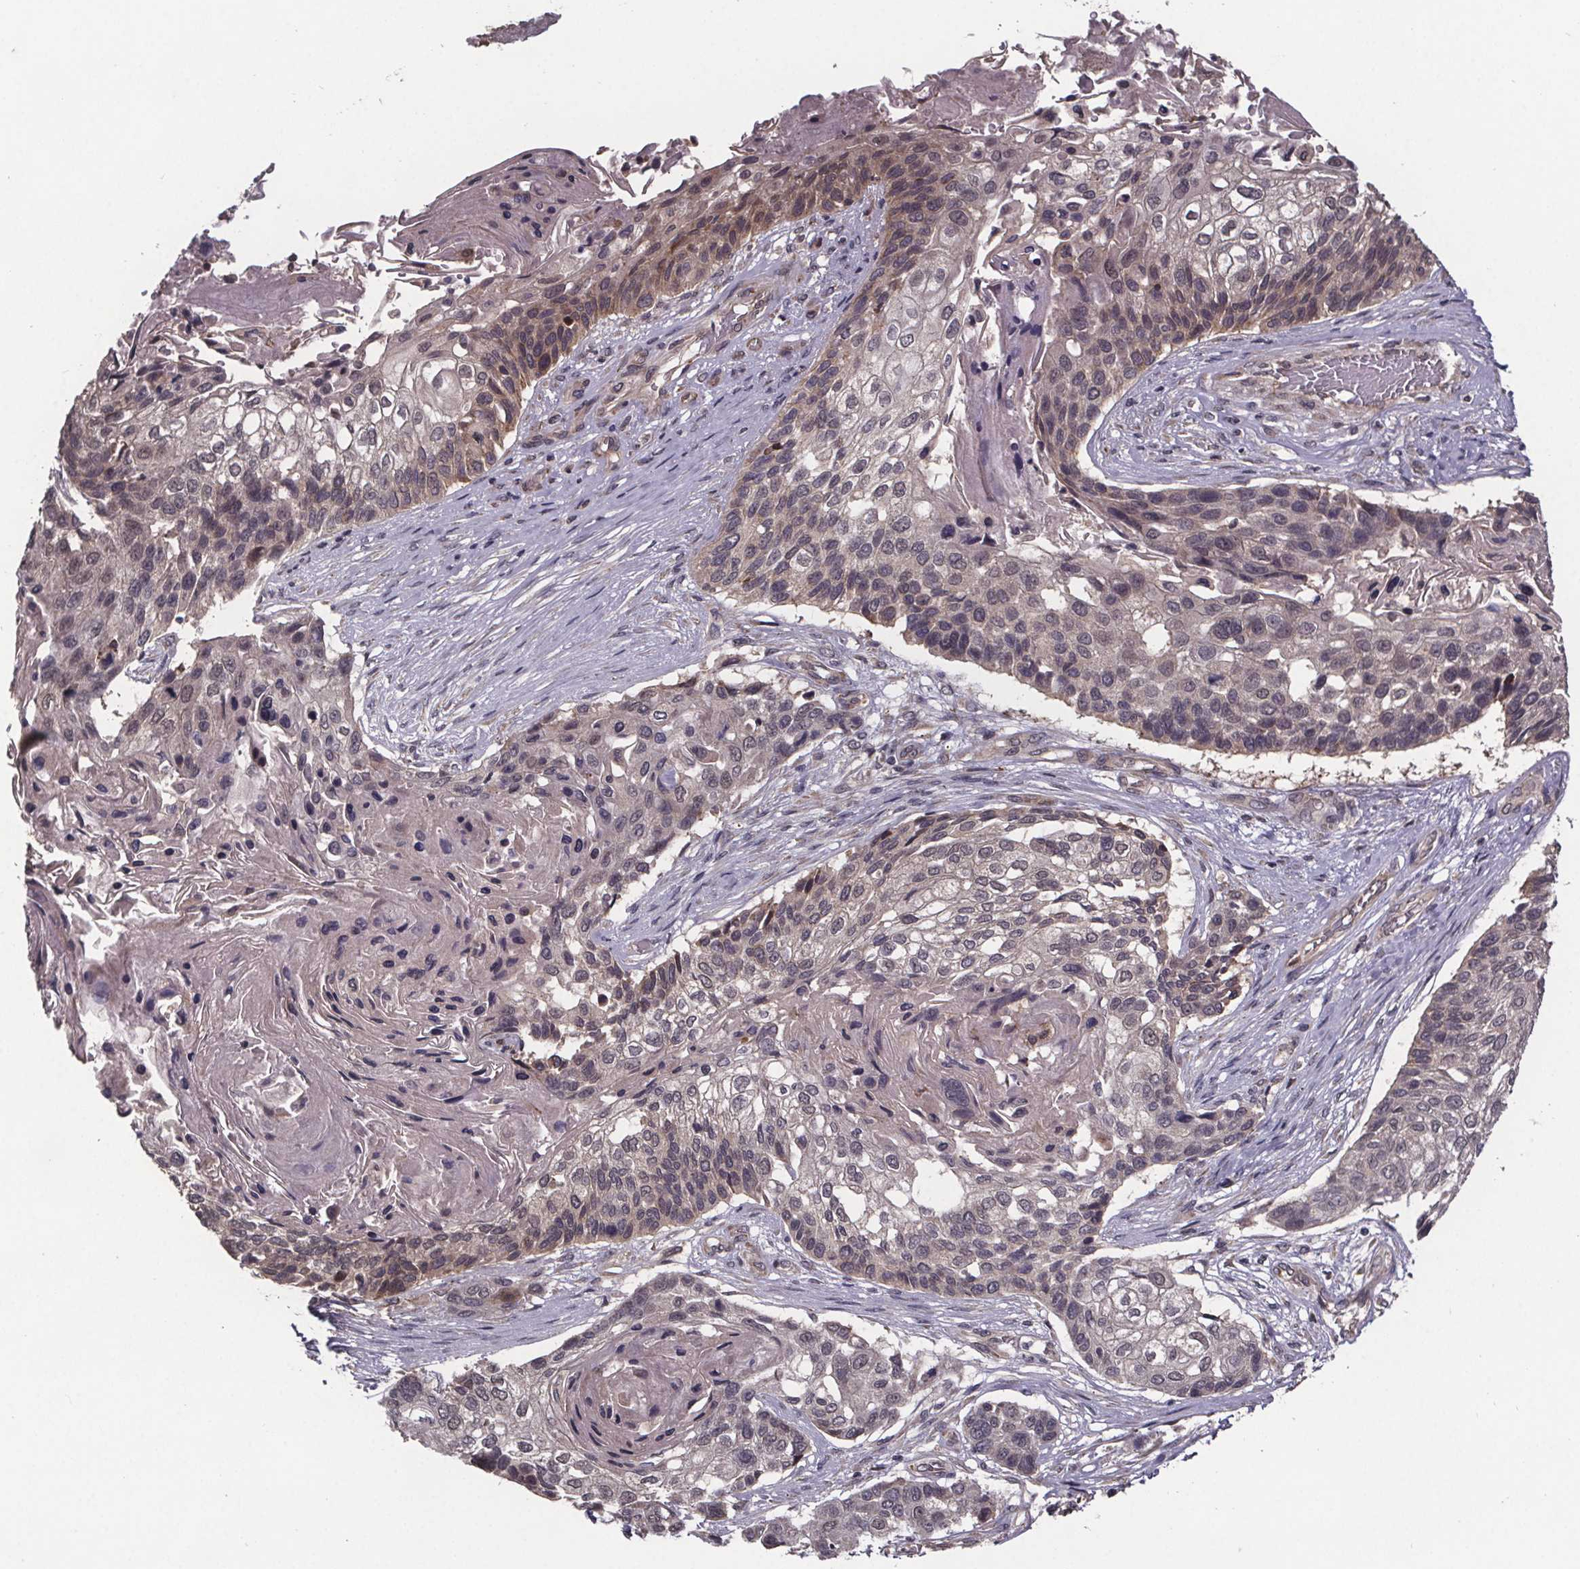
{"staining": {"intensity": "weak", "quantity": ">75%", "location": "cytoplasmic/membranous"}, "tissue": "lung cancer", "cell_type": "Tumor cells", "image_type": "cancer", "snomed": [{"axis": "morphology", "description": "Squamous cell carcinoma, NOS"}, {"axis": "topography", "description": "Lung"}], "caption": "A histopathology image of squamous cell carcinoma (lung) stained for a protein exhibits weak cytoplasmic/membranous brown staining in tumor cells.", "gene": "SAT1", "patient": {"sex": "male", "age": 69}}